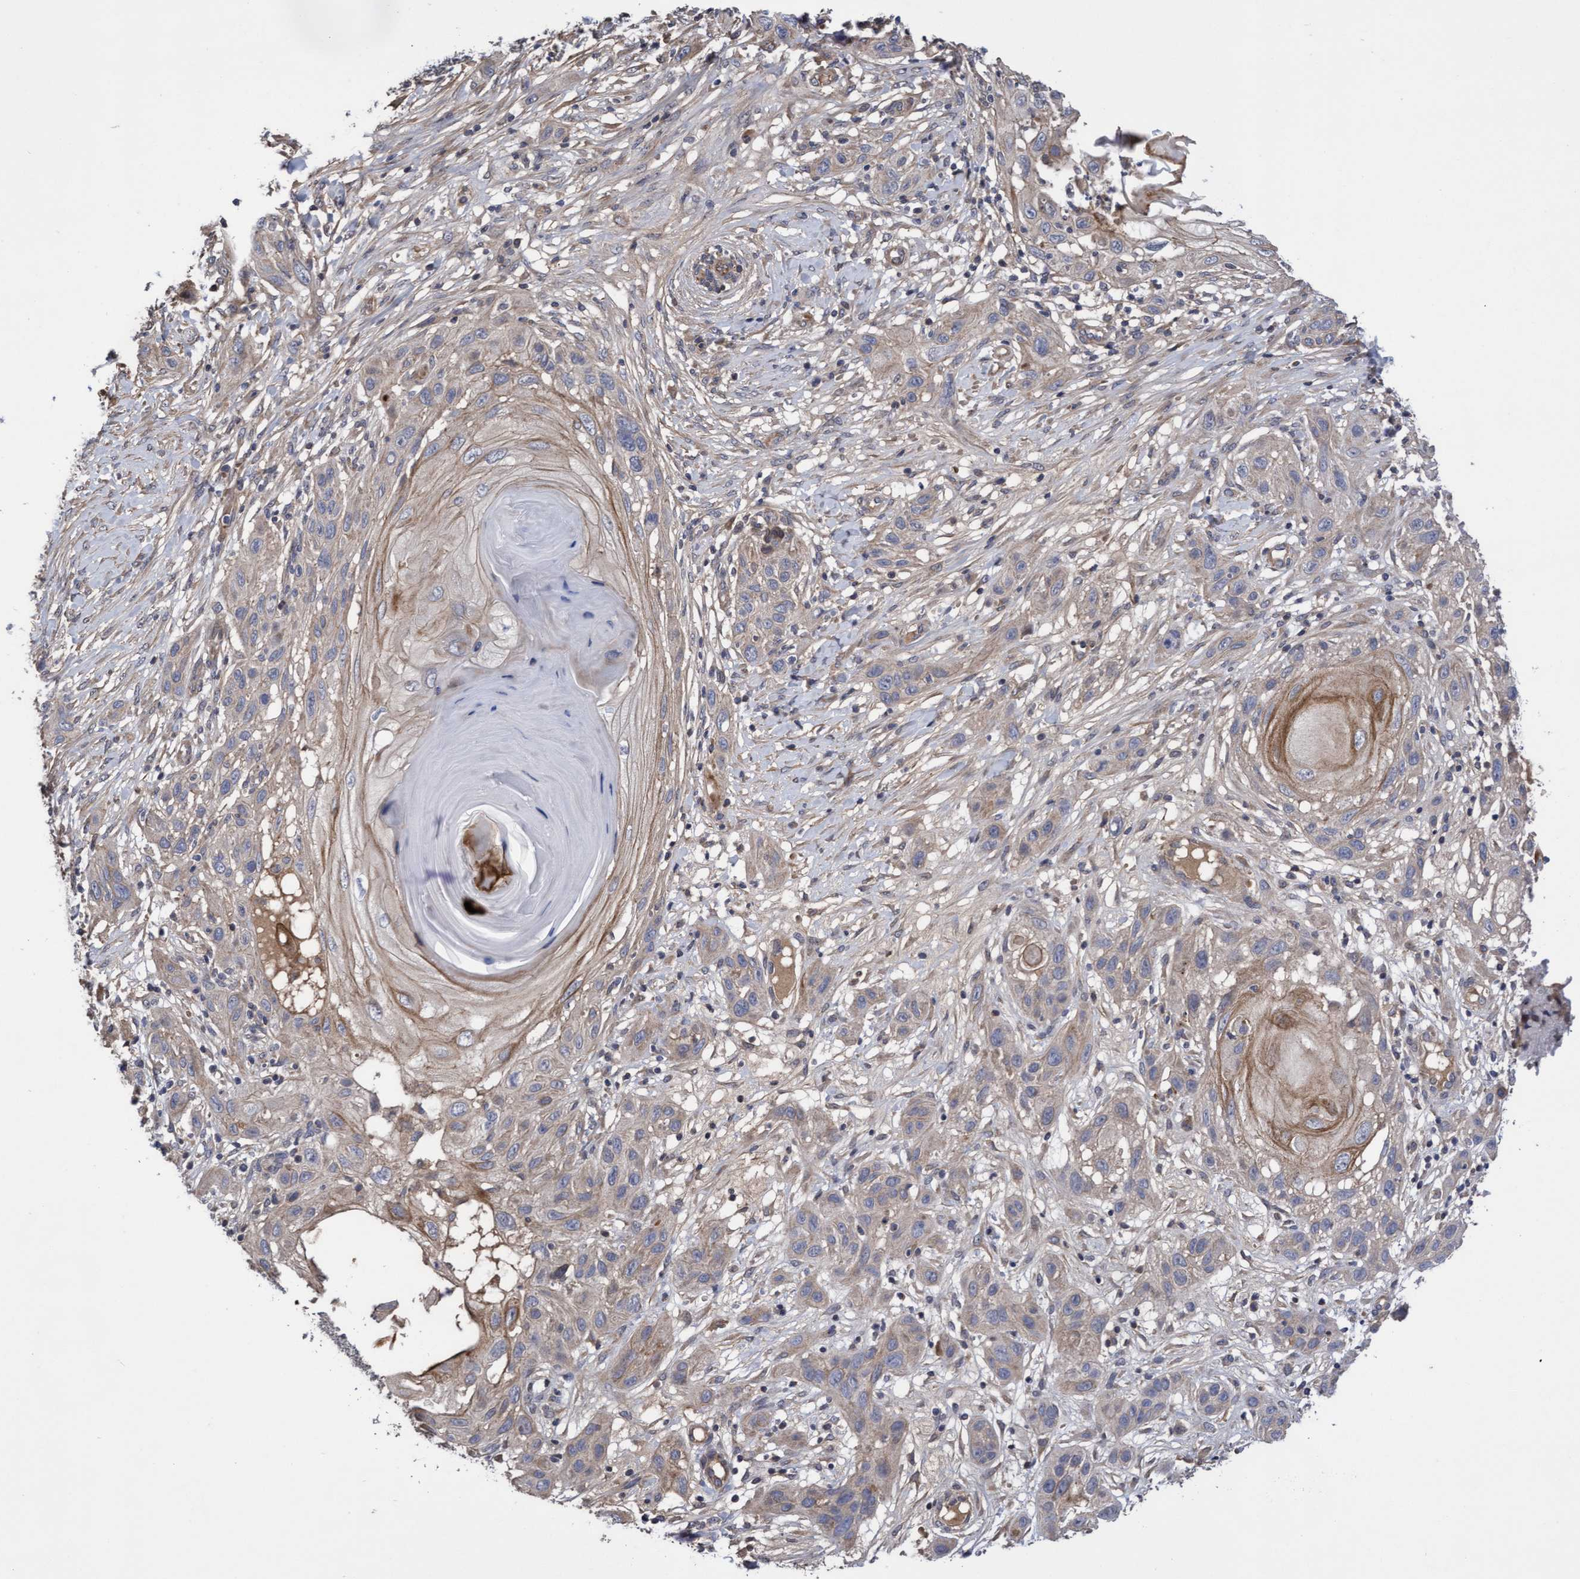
{"staining": {"intensity": "moderate", "quantity": "<25%", "location": "cytoplasmic/membranous"}, "tissue": "skin cancer", "cell_type": "Tumor cells", "image_type": "cancer", "snomed": [{"axis": "morphology", "description": "Squamous cell carcinoma, NOS"}, {"axis": "topography", "description": "Skin"}], "caption": "Tumor cells demonstrate moderate cytoplasmic/membranous staining in about <25% of cells in skin squamous cell carcinoma.", "gene": "COBL", "patient": {"sex": "female", "age": 96}}